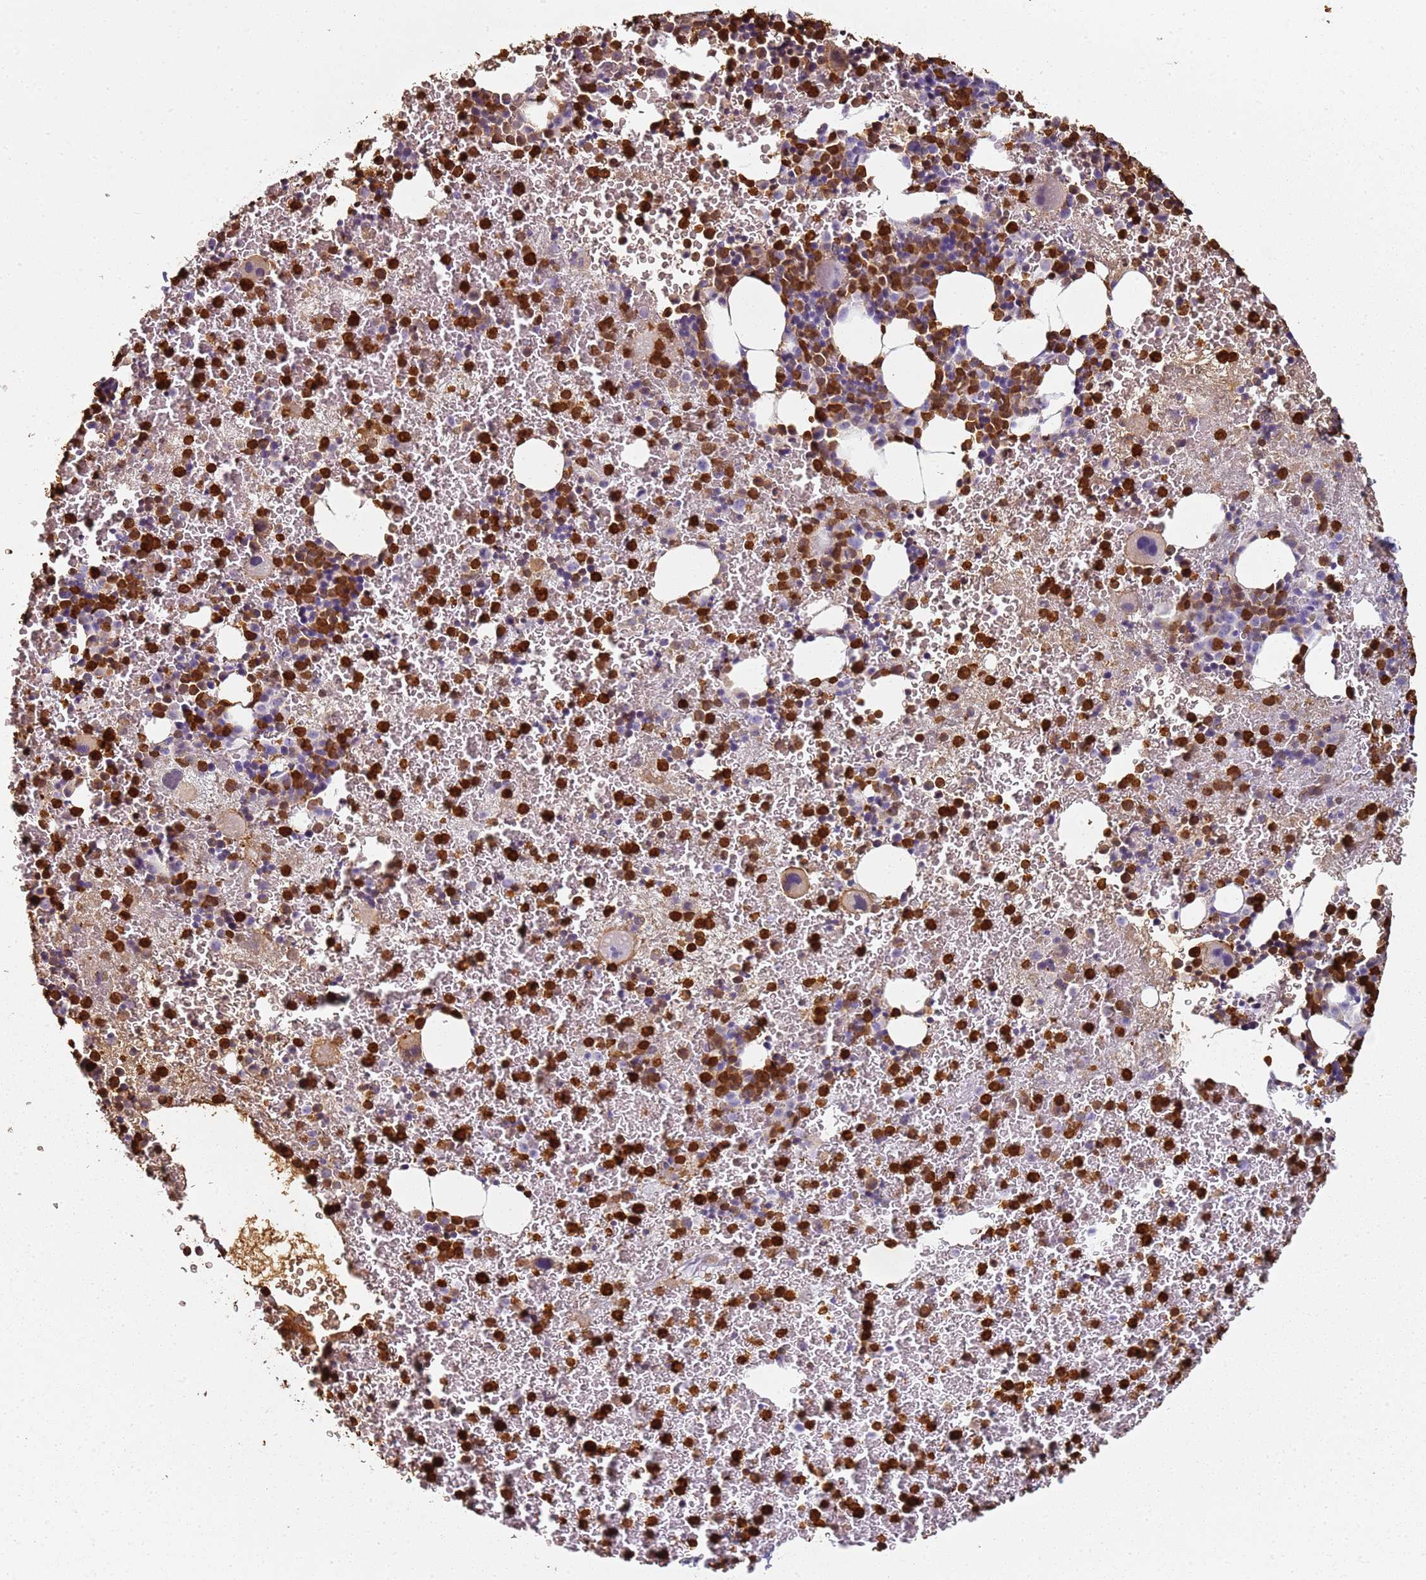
{"staining": {"intensity": "strong", "quantity": ">75%", "location": "cytoplasmic/membranous,nuclear"}, "tissue": "bone marrow", "cell_type": "Hematopoietic cells", "image_type": "normal", "snomed": [{"axis": "morphology", "description": "Normal tissue, NOS"}, {"axis": "topography", "description": "Bone marrow"}], "caption": "Immunohistochemistry histopathology image of benign bone marrow: human bone marrow stained using immunohistochemistry displays high levels of strong protein expression localized specifically in the cytoplasmic/membranous,nuclear of hematopoietic cells, appearing as a cytoplasmic/membranous,nuclear brown color.", "gene": "S100A4", "patient": {"sex": "male", "age": 11}}